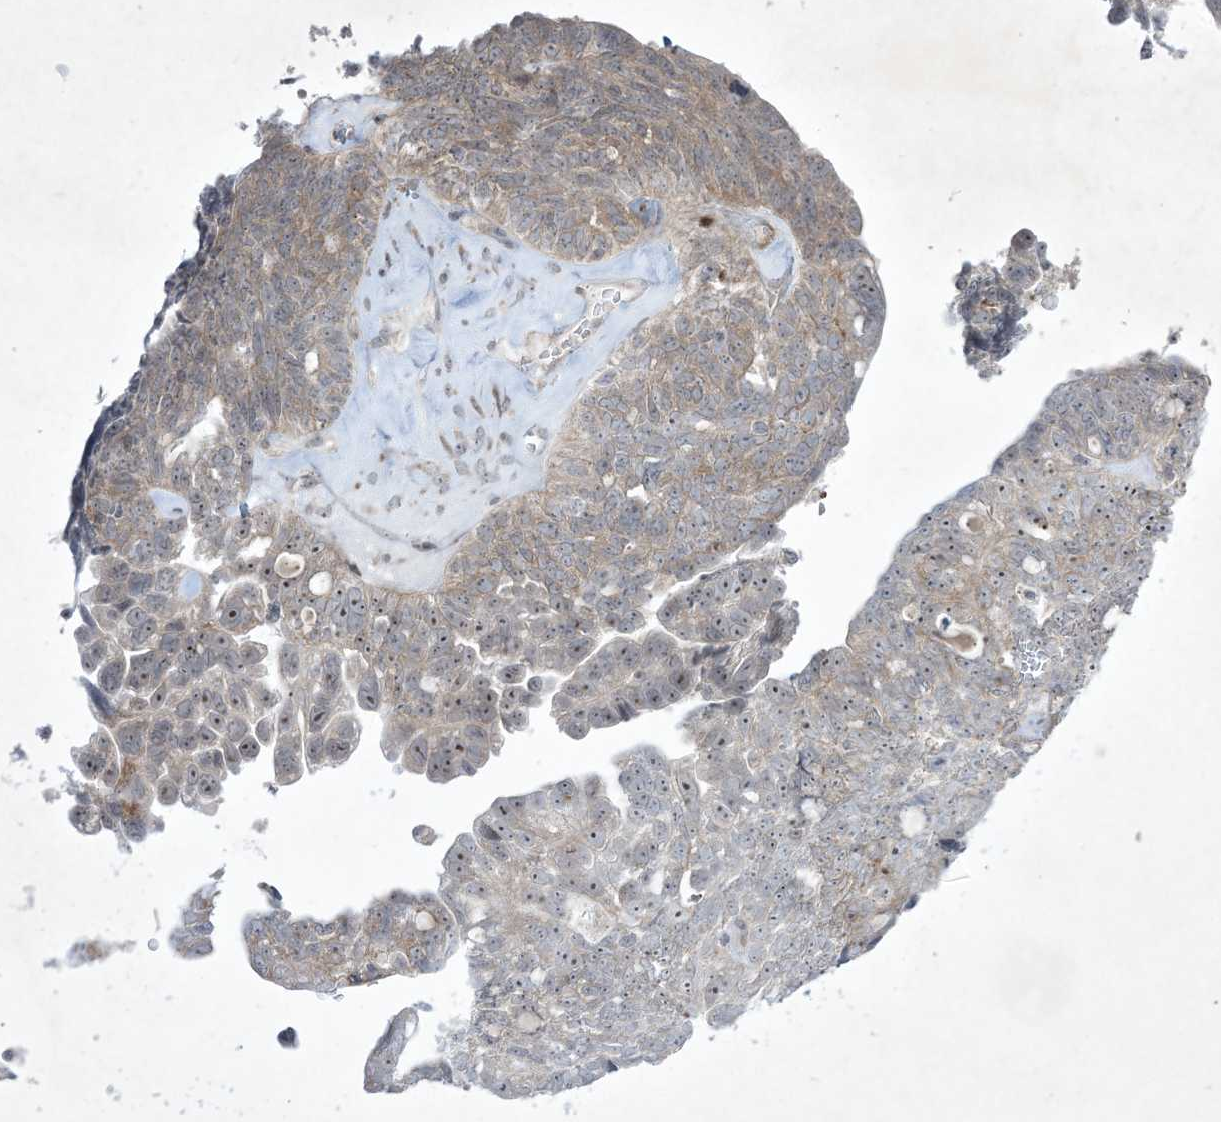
{"staining": {"intensity": "weak", "quantity": ">75%", "location": "cytoplasmic/membranous,nuclear"}, "tissue": "ovarian cancer", "cell_type": "Tumor cells", "image_type": "cancer", "snomed": [{"axis": "morphology", "description": "Cystadenocarcinoma, serous, NOS"}, {"axis": "topography", "description": "Ovary"}], "caption": "Immunohistochemistry (IHC) photomicrograph of ovarian serous cystadenocarcinoma stained for a protein (brown), which displays low levels of weak cytoplasmic/membranous and nuclear staining in approximately >75% of tumor cells.", "gene": "SOGA3", "patient": {"sex": "female", "age": 79}}